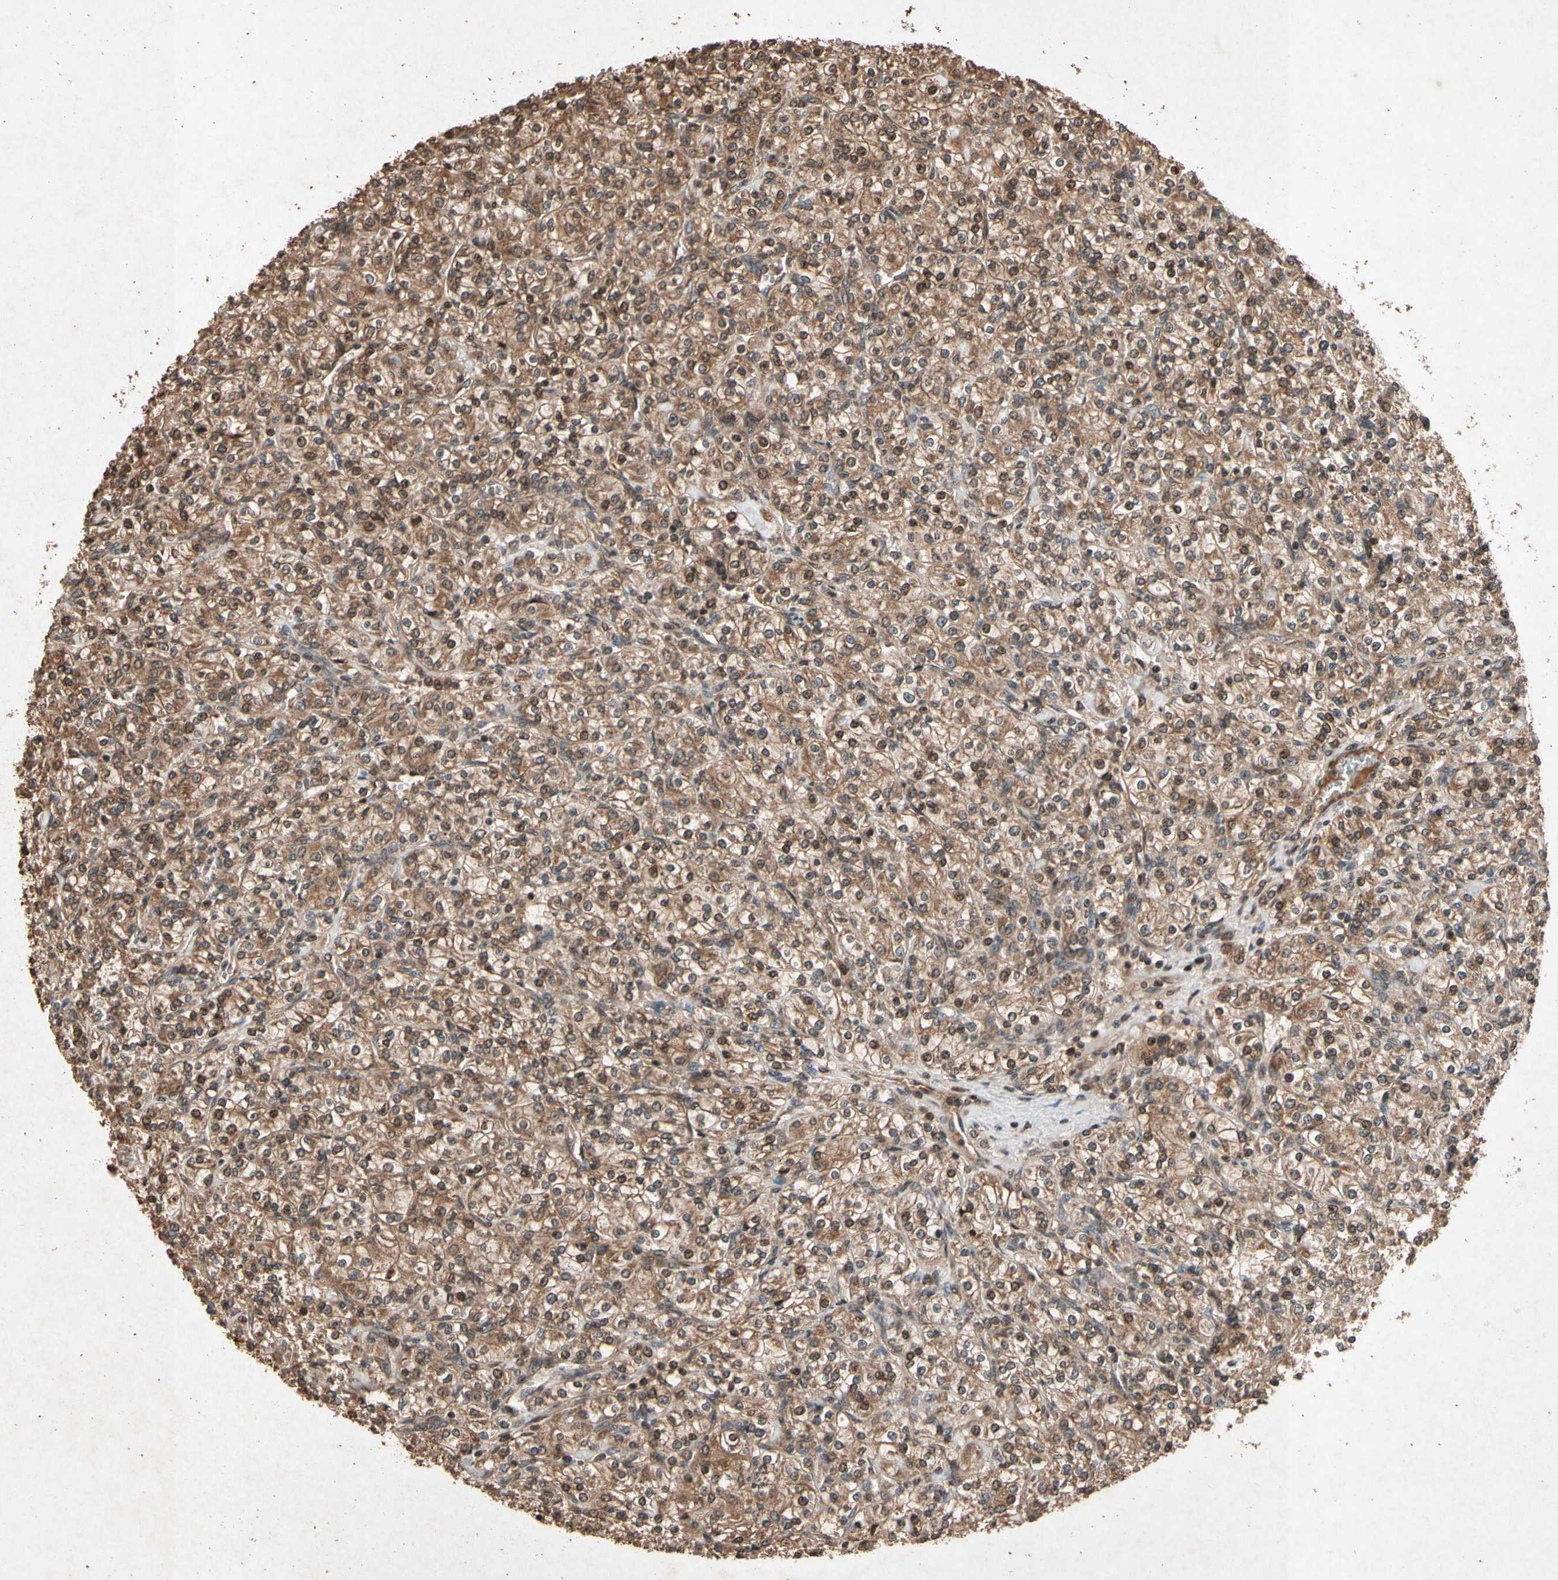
{"staining": {"intensity": "moderate", "quantity": ">75%", "location": "cytoplasmic/membranous"}, "tissue": "renal cancer", "cell_type": "Tumor cells", "image_type": "cancer", "snomed": [{"axis": "morphology", "description": "Adenocarcinoma, NOS"}, {"axis": "topography", "description": "Kidney"}], "caption": "Adenocarcinoma (renal) stained for a protein reveals moderate cytoplasmic/membranous positivity in tumor cells. The protein is stained brown, and the nuclei are stained in blue (DAB (3,3'-diaminobenzidine) IHC with brightfield microscopy, high magnification).", "gene": "TXN2", "patient": {"sex": "male", "age": 77}}